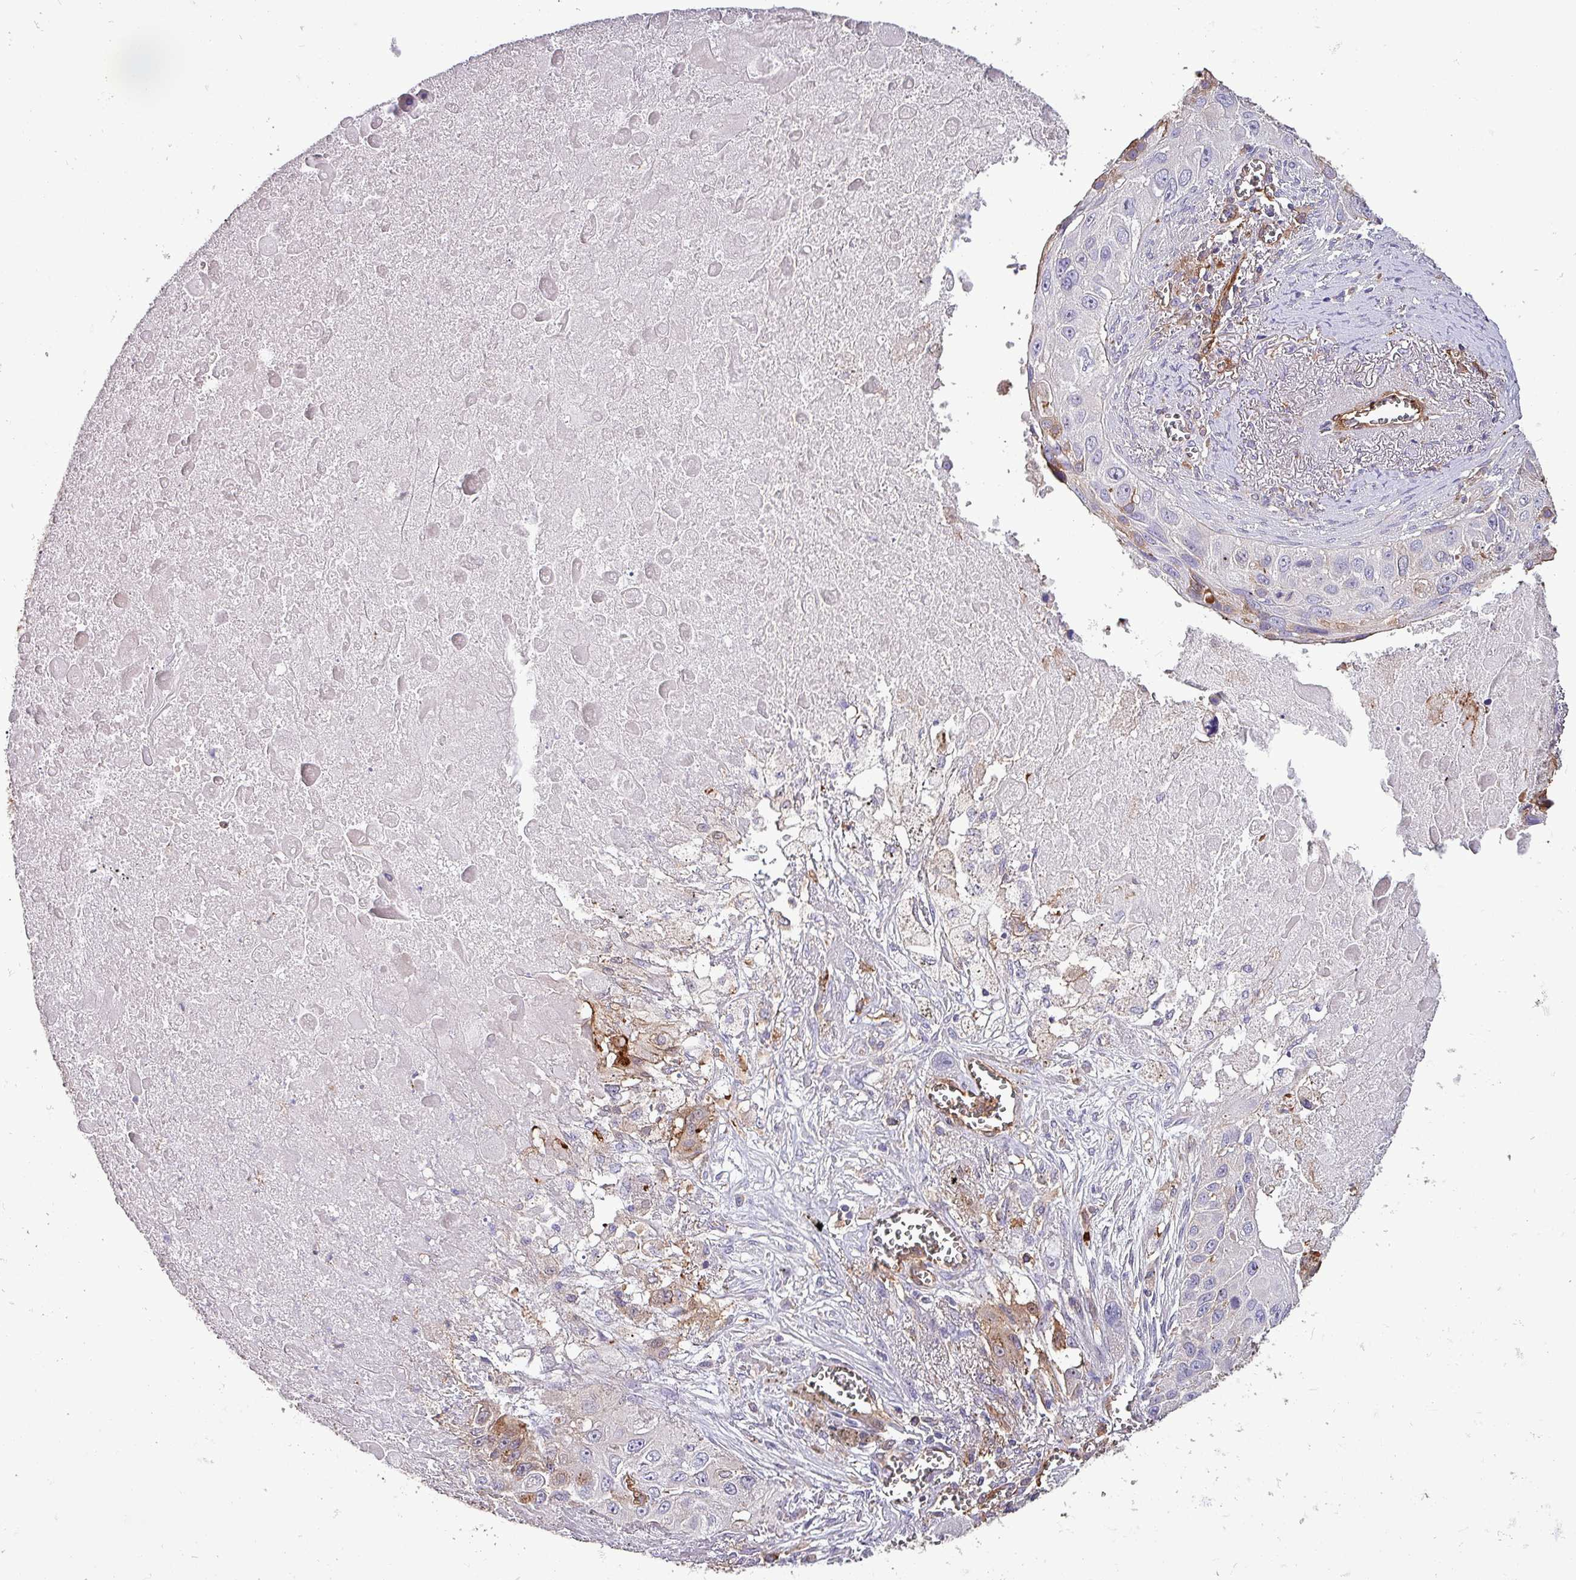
{"staining": {"intensity": "weak", "quantity": "<25%", "location": "cytoplasmic/membranous"}, "tissue": "lung cancer", "cell_type": "Tumor cells", "image_type": "cancer", "snomed": [{"axis": "morphology", "description": "Squamous cell carcinoma, NOS"}, {"axis": "topography", "description": "Lung"}], "caption": "IHC of squamous cell carcinoma (lung) displays no positivity in tumor cells.", "gene": "SCIN", "patient": {"sex": "male", "age": 66}}